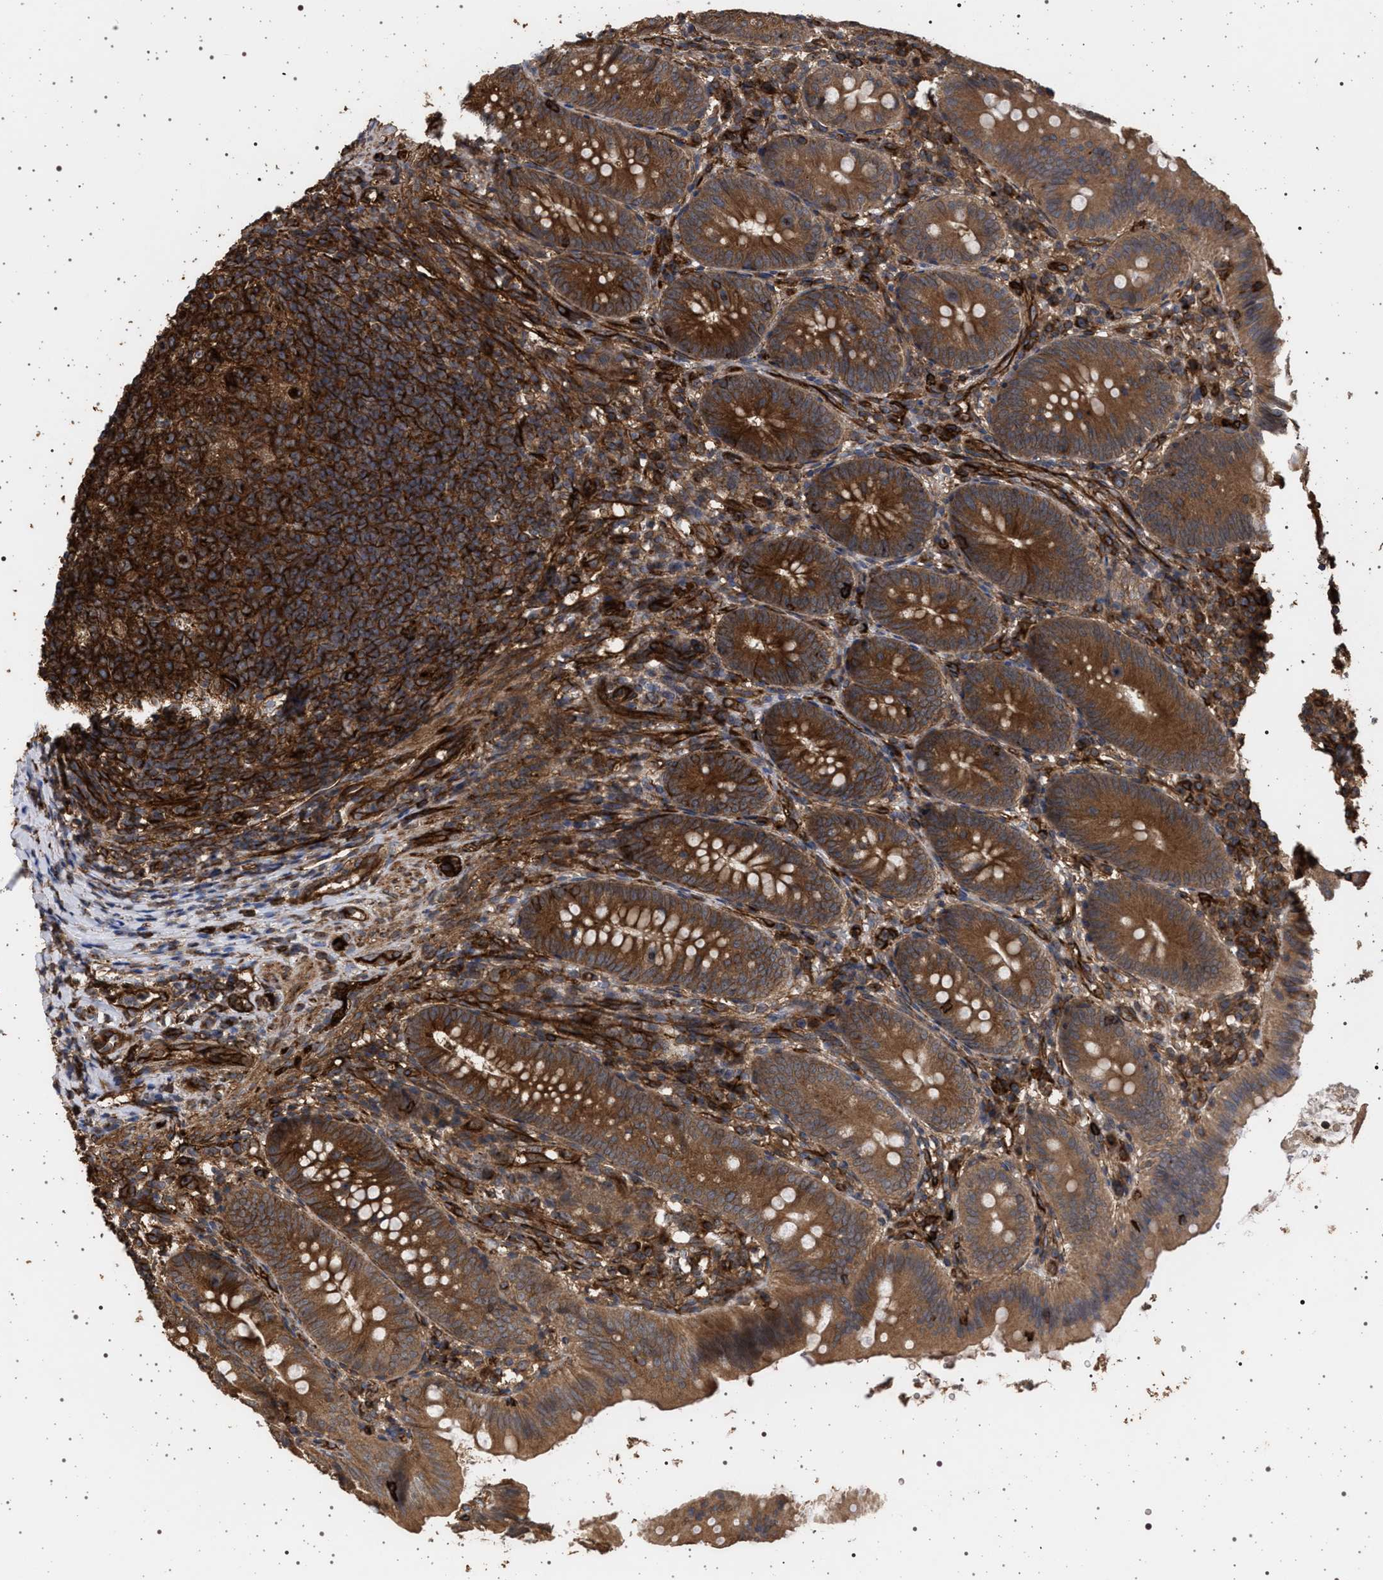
{"staining": {"intensity": "strong", "quantity": ">75%", "location": "cytoplasmic/membranous"}, "tissue": "appendix", "cell_type": "Glandular cells", "image_type": "normal", "snomed": [{"axis": "morphology", "description": "Normal tissue, NOS"}, {"axis": "topography", "description": "Appendix"}], "caption": "IHC (DAB (3,3'-diaminobenzidine)) staining of benign human appendix displays strong cytoplasmic/membranous protein staining in about >75% of glandular cells. (Stains: DAB (3,3'-diaminobenzidine) in brown, nuclei in blue, Microscopy: brightfield microscopy at high magnification).", "gene": "IFT20", "patient": {"sex": "male", "age": 1}}